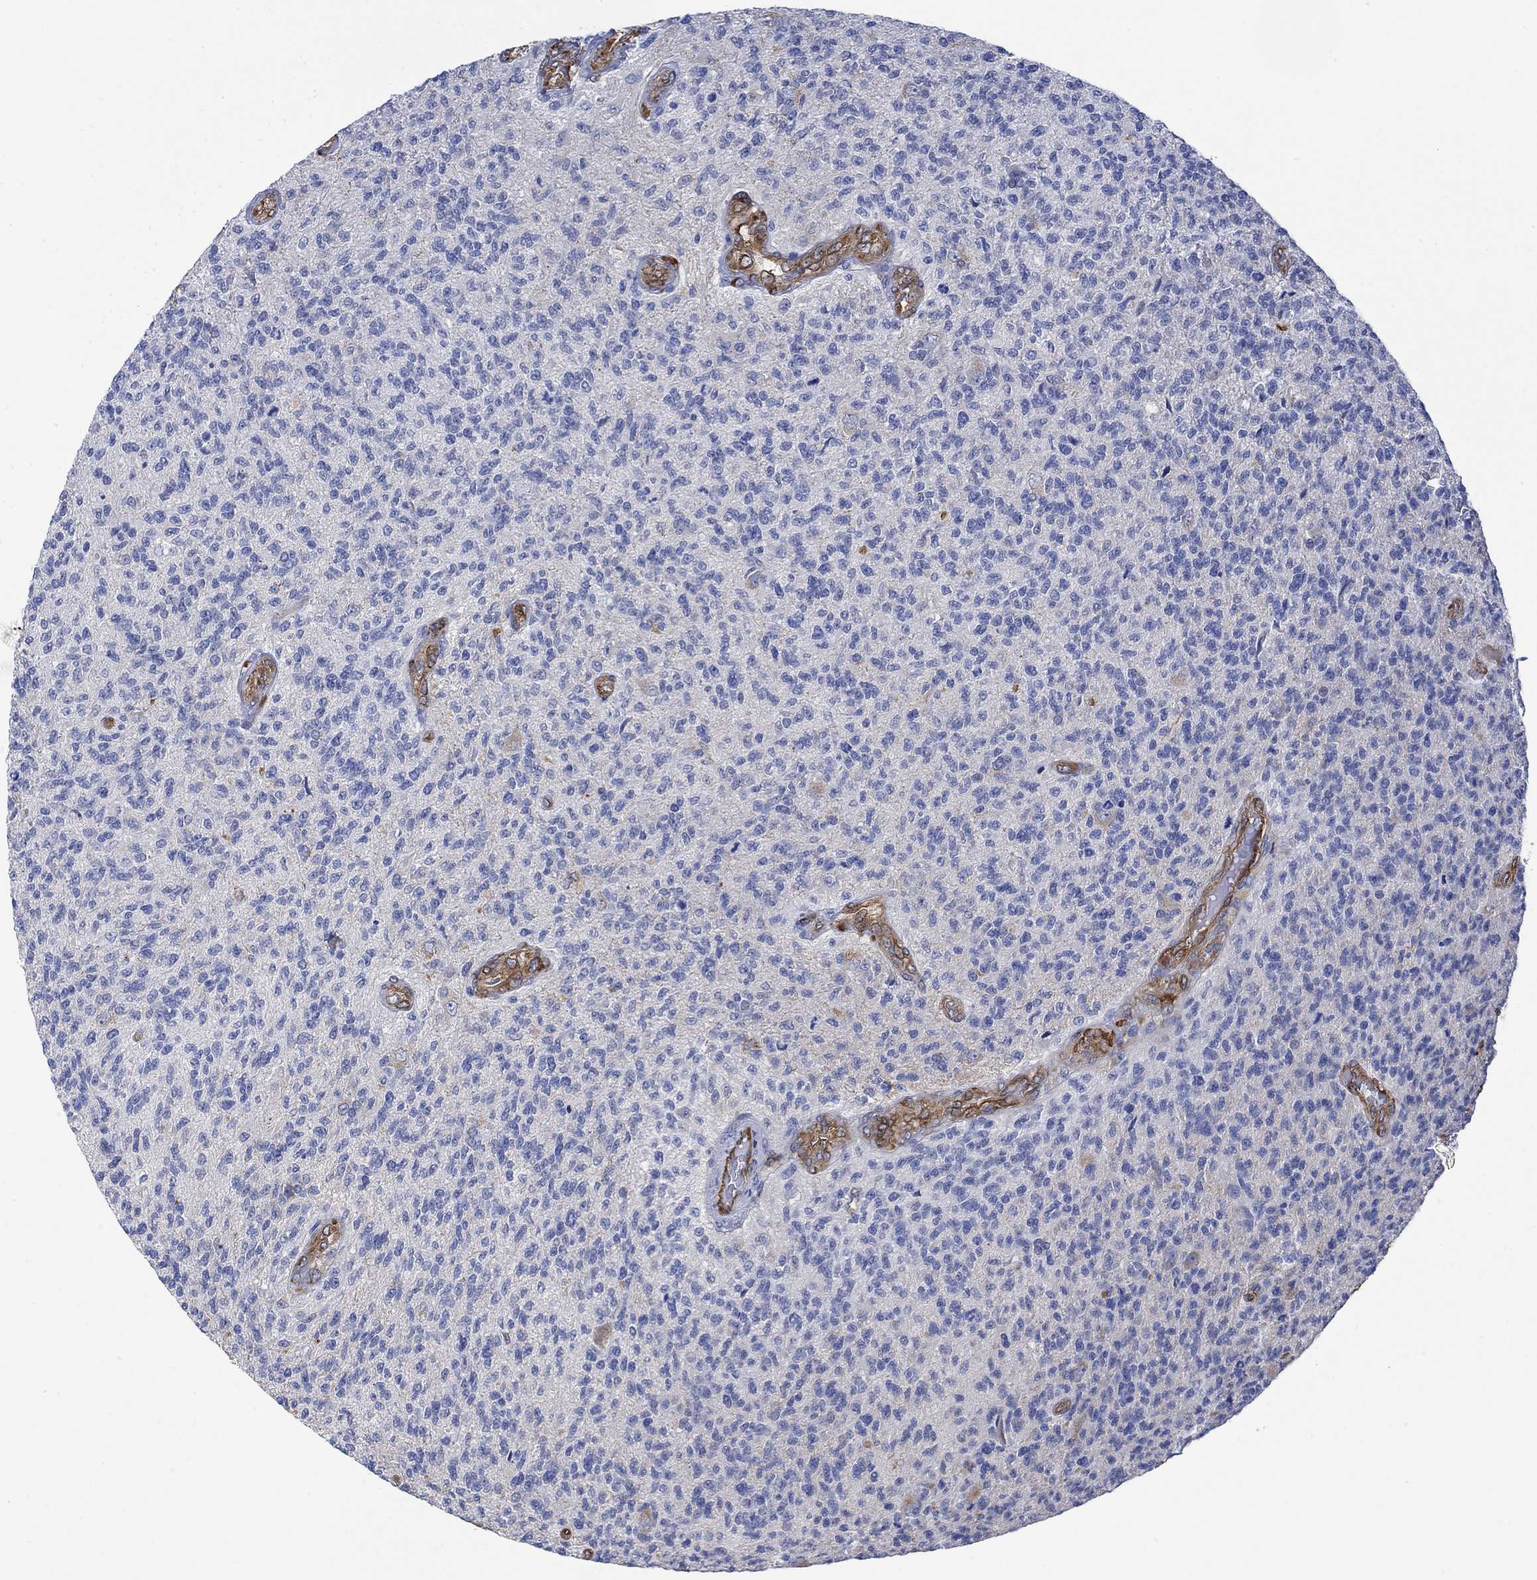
{"staining": {"intensity": "negative", "quantity": "none", "location": "none"}, "tissue": "glioma", "cell_type": "Tumor cells", "image_type": "cancer", "snomed": [{"axis": "morphology", "description": "Glioma, malignant, High grade"}, {"axis": "topography", "description": "Brain"}], "caption": "The photomicrograph reveals no staining of tumor cells in glioma. The staining is performed using DAB brown chromogen with nuclei counter-stained in using hematoxylin.", "gene": "TGM2", "patient": {"sex": "male", "age": 56}}